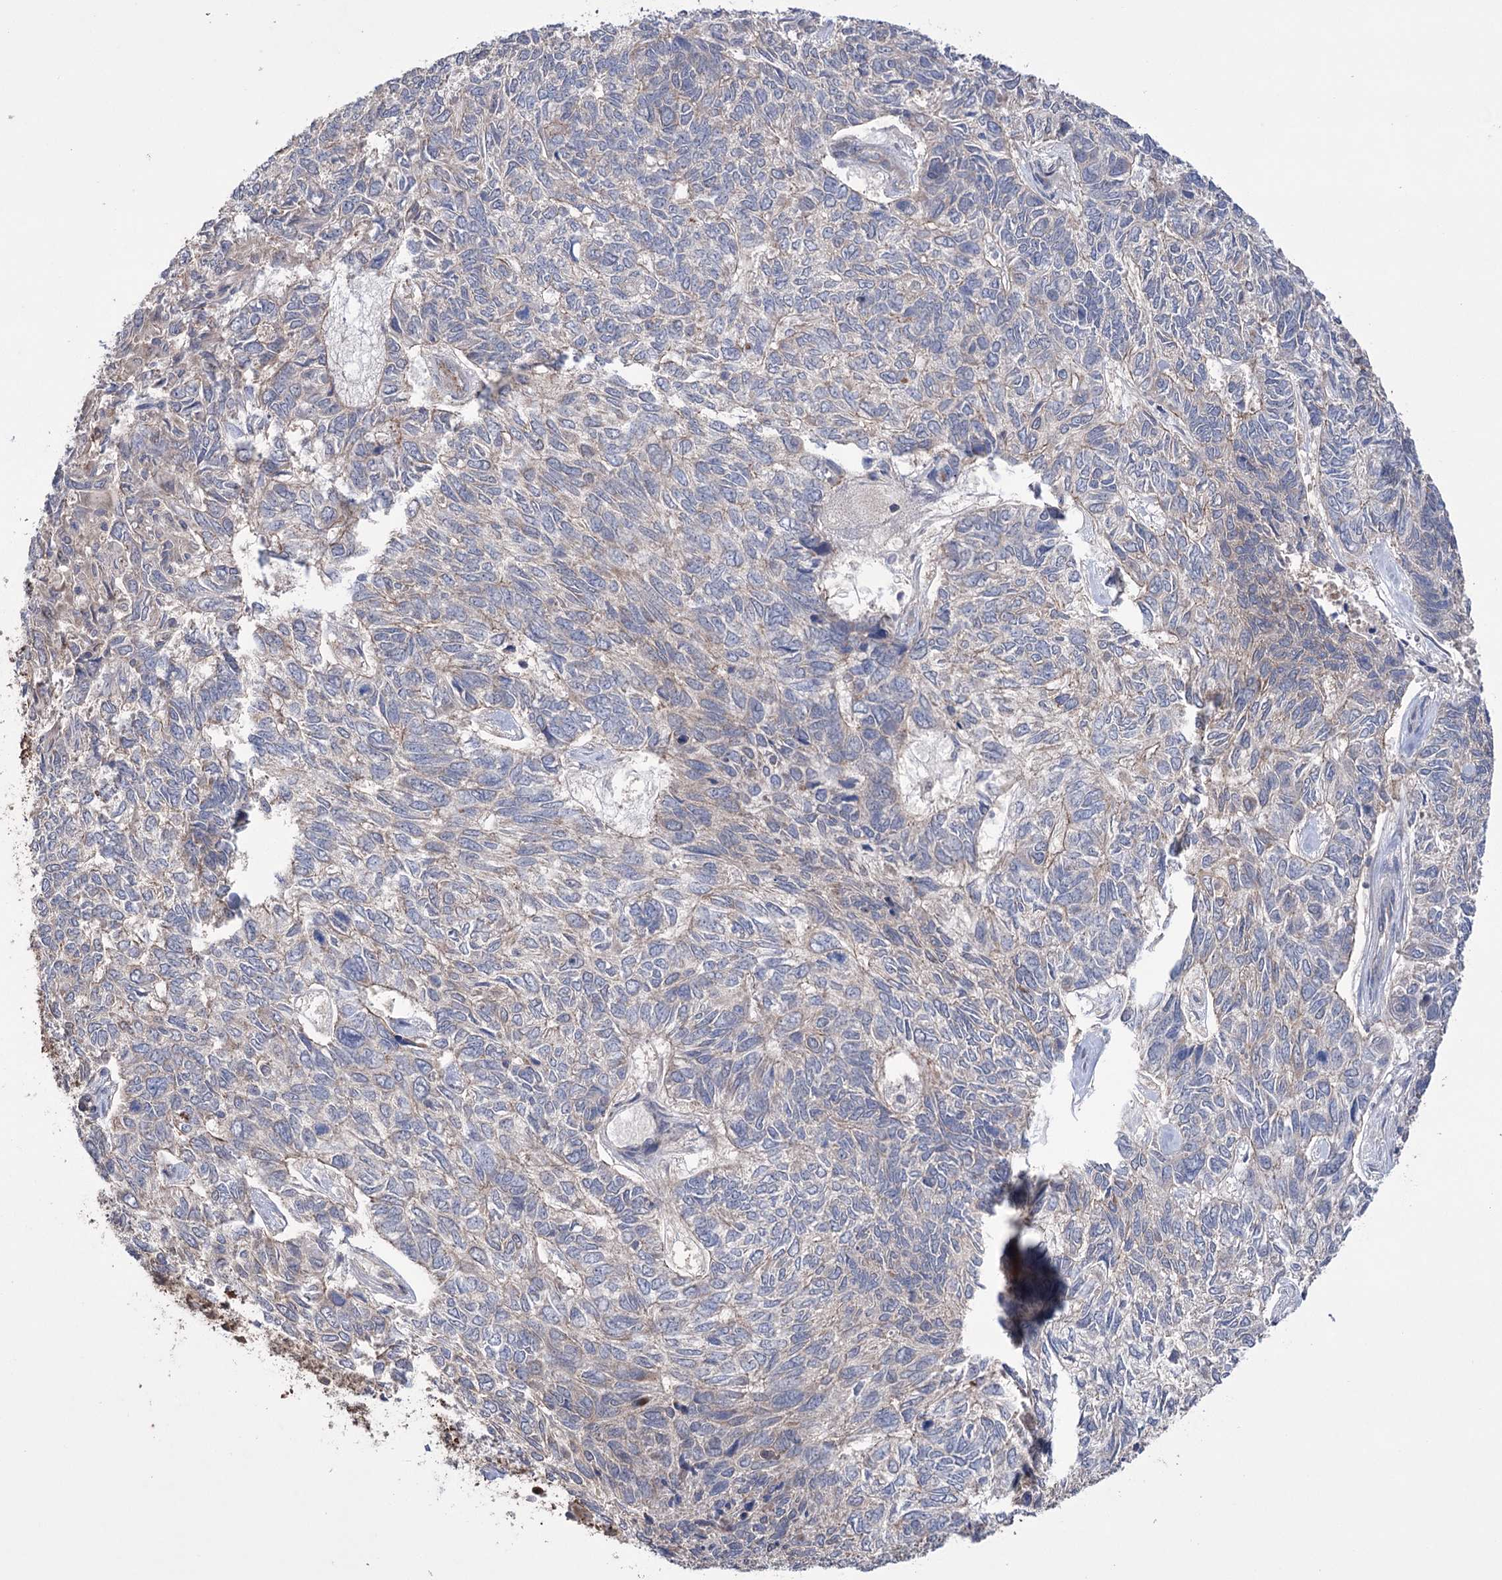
{"staining": {"intensity": "weak", "quantity": "<25%", "location": "cytoplasmic/membranous"}, "tissue": "skin cancer", "cell_type": "Tumor cells", "image_type": "cancer", "snomed": [{"axis": "morphology", "description": "Basal cell carcinoma"}, {"axis": "topography", "description": "Skin"}], "caption": "A high-resolution photomicrograph shows immunohistochemistry (IHC) staining of basal cell carcinoma (skin), which shows no significant staining in tumor cells.", "gene": "TRIM71", "patient": {"sex": "female", "age": 65}}